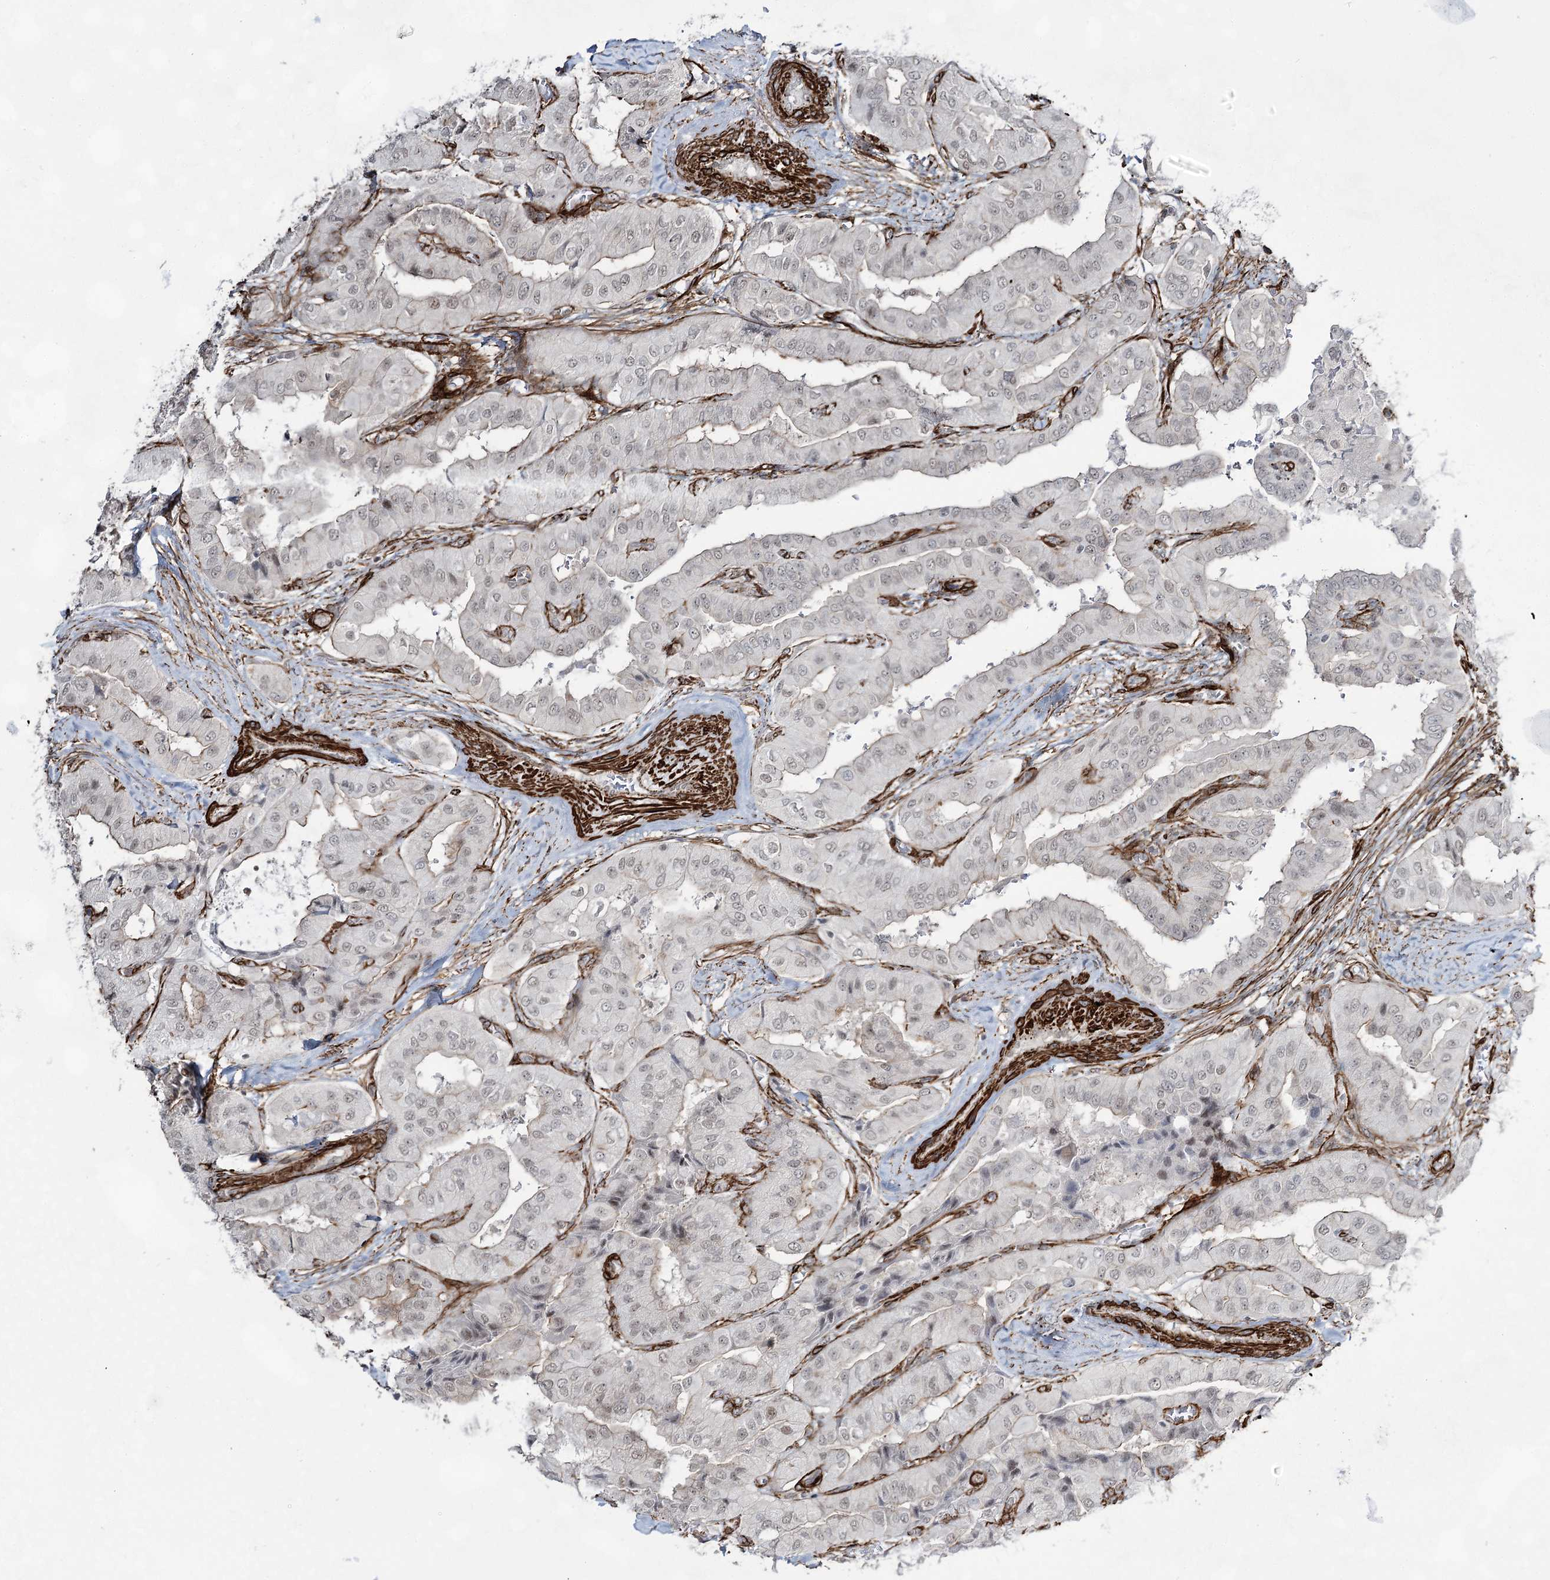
{"staining": {"intensity": "negative", "quantity": "none", "location": "none"}, "tissue": "thyroid cancer", "cell_type": "Tumor cells", "image_type": "cancer", "snomed": [{"axis": "morphology", "description": "Papillary adenocarcinoma, NOS"}, {"axis": "topography", "description": "Thyroid gland"}], "caption": "High power microscopy photomicrograph of an immunohistochemistry image of papillary adenocarcinoma (thyroid), revealing no significant staining in tumor cells. (DAB IHC, high magnification).", "gene": "CWF19L1", "patient": {"sex": "female", "age": 59}}